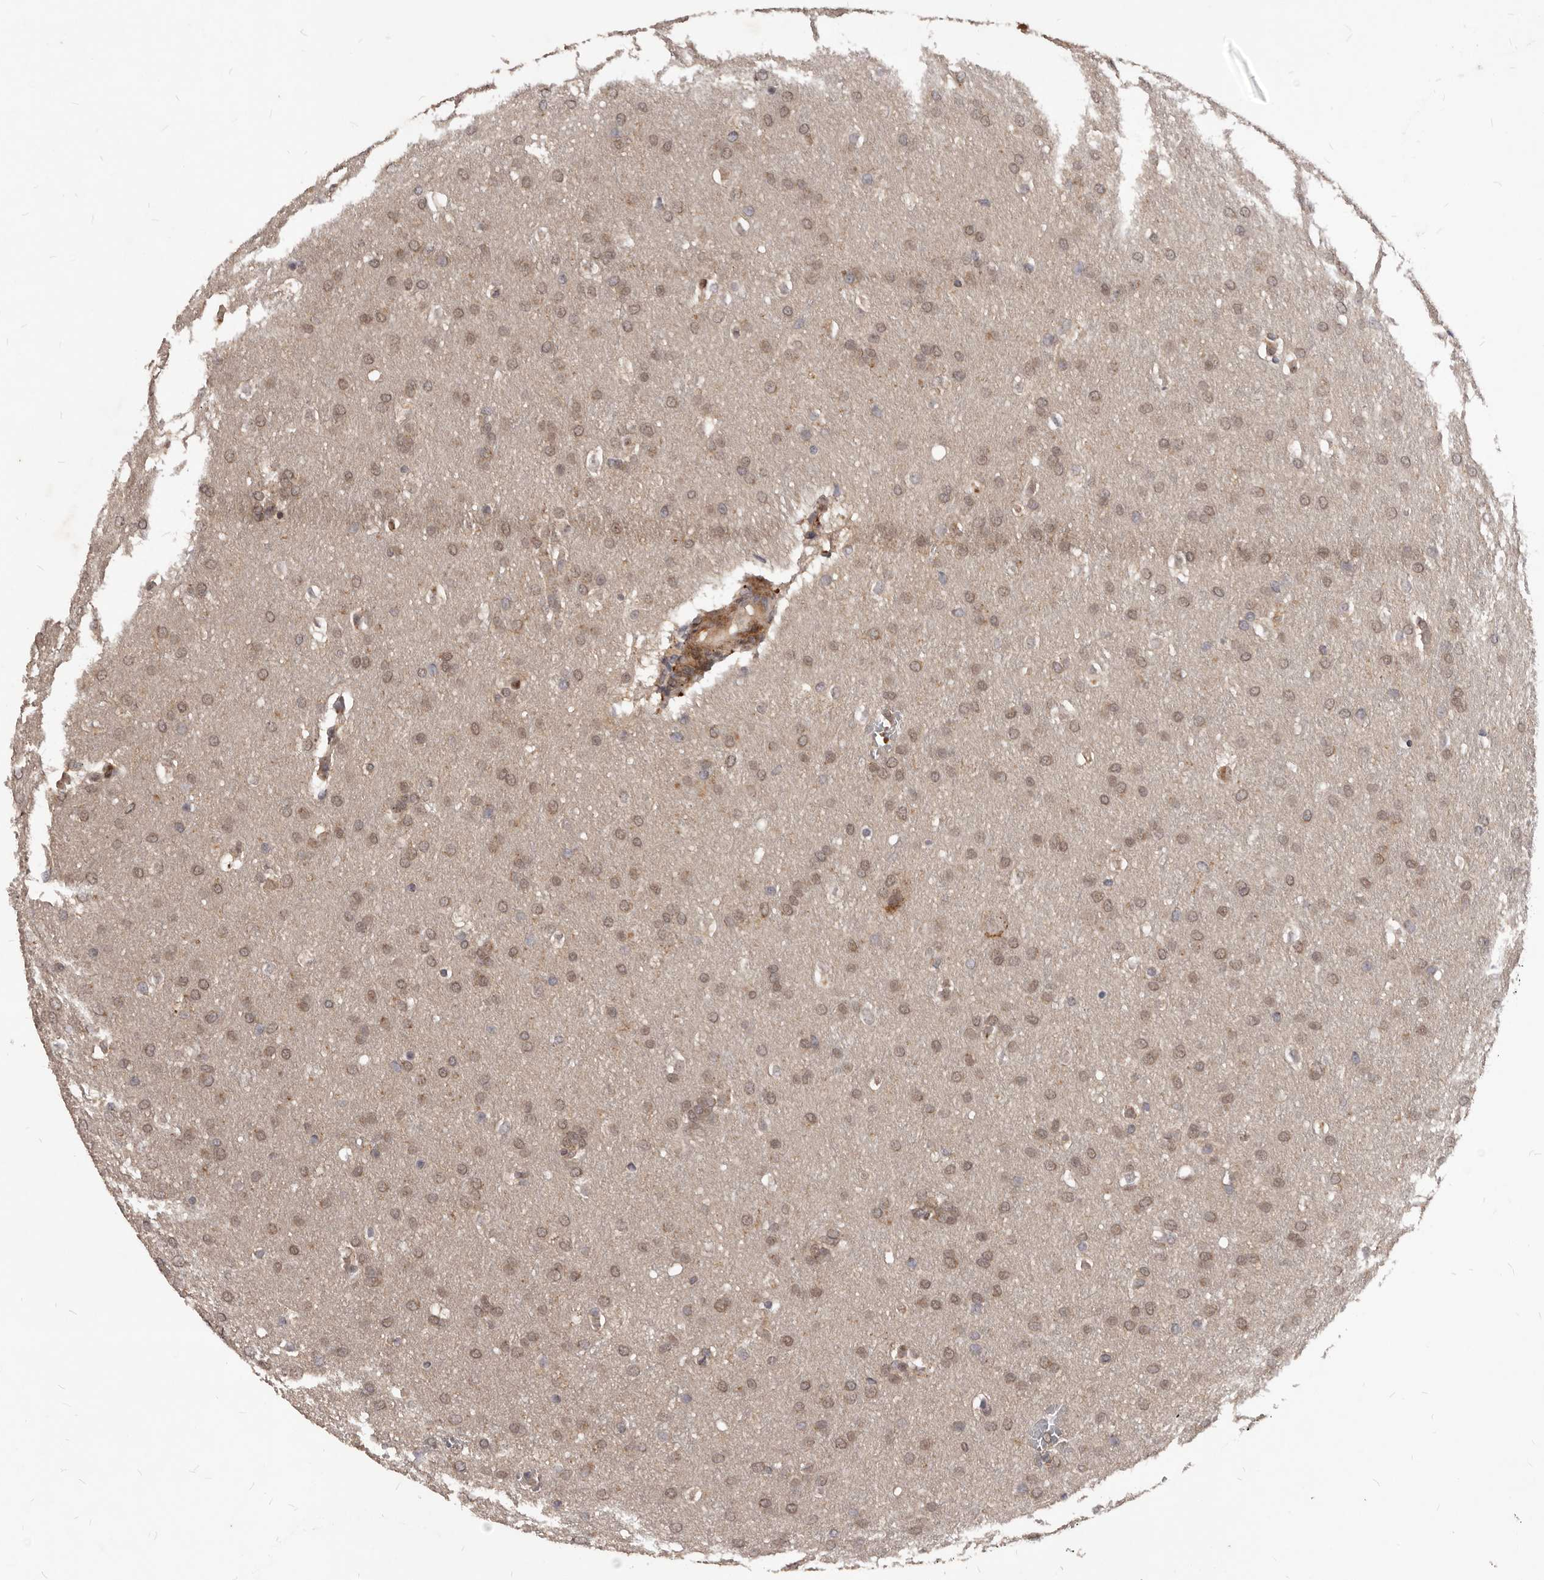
{"staining": {"intensity": "weak", "quantity": "25%-75%", "location": "cytoplasmic/membranous,nuclear"}, "tissue": "glioma", "cell_type": "Tumor cells", "image_type": "cancer", "snomed": [{"axis": "morphology", "description": "Glioma, malignant, Low grade"}, {"axis": "topography", "description": "Brain"}], "caption": "Protein analysis of glioma tissue displays weak cytoplasmic/membranous and nuclear expression in approximately 25%-75% of tumor cells. (DAB (3,3'-diaminobenzidine) IHC with brightfield microscopy, high magnification).", "gene": "GABPB2", "patient": {"sex": "female", "age": 37}}